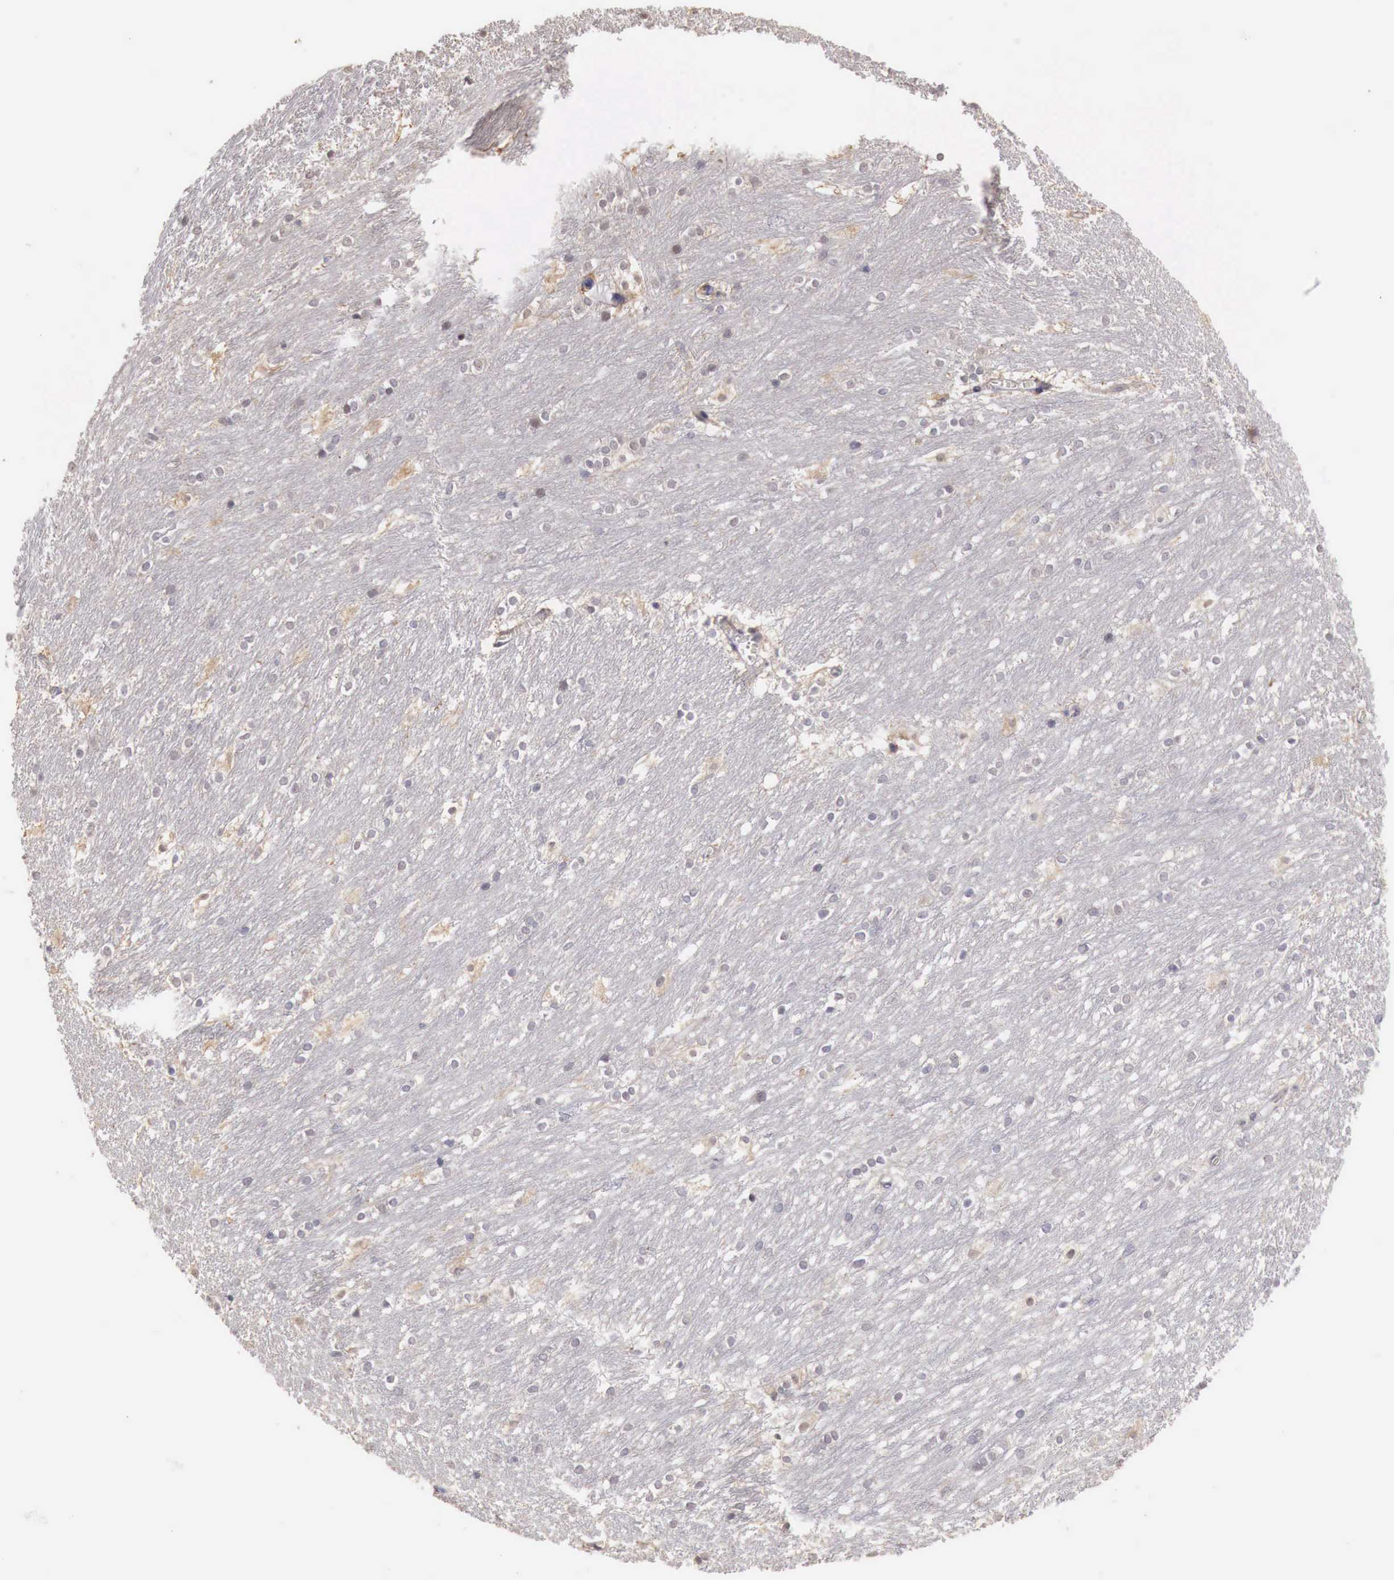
{"staining": {"intensity": "negative", "quantity": "none", "location": "none"}, "tissue": "caudate", "cell_type": "Glial cells", "image_type": "normal", "snomed": [{"axis": "morphology", "description": "Normal tissue, NOS"}, {"axis": "topography", "description": "Lateral ventricle wall"}], "caption": "IHC micrograph of unremarkable caudate stained for a protein (brown), which displays no positivity in glial cells. The staining is performed using DAB brown chromogen with nuclei counter-stained in using hematoxylin.", "gene": "TBC1D9", "patient": {"sex": "female", "age": 19}}